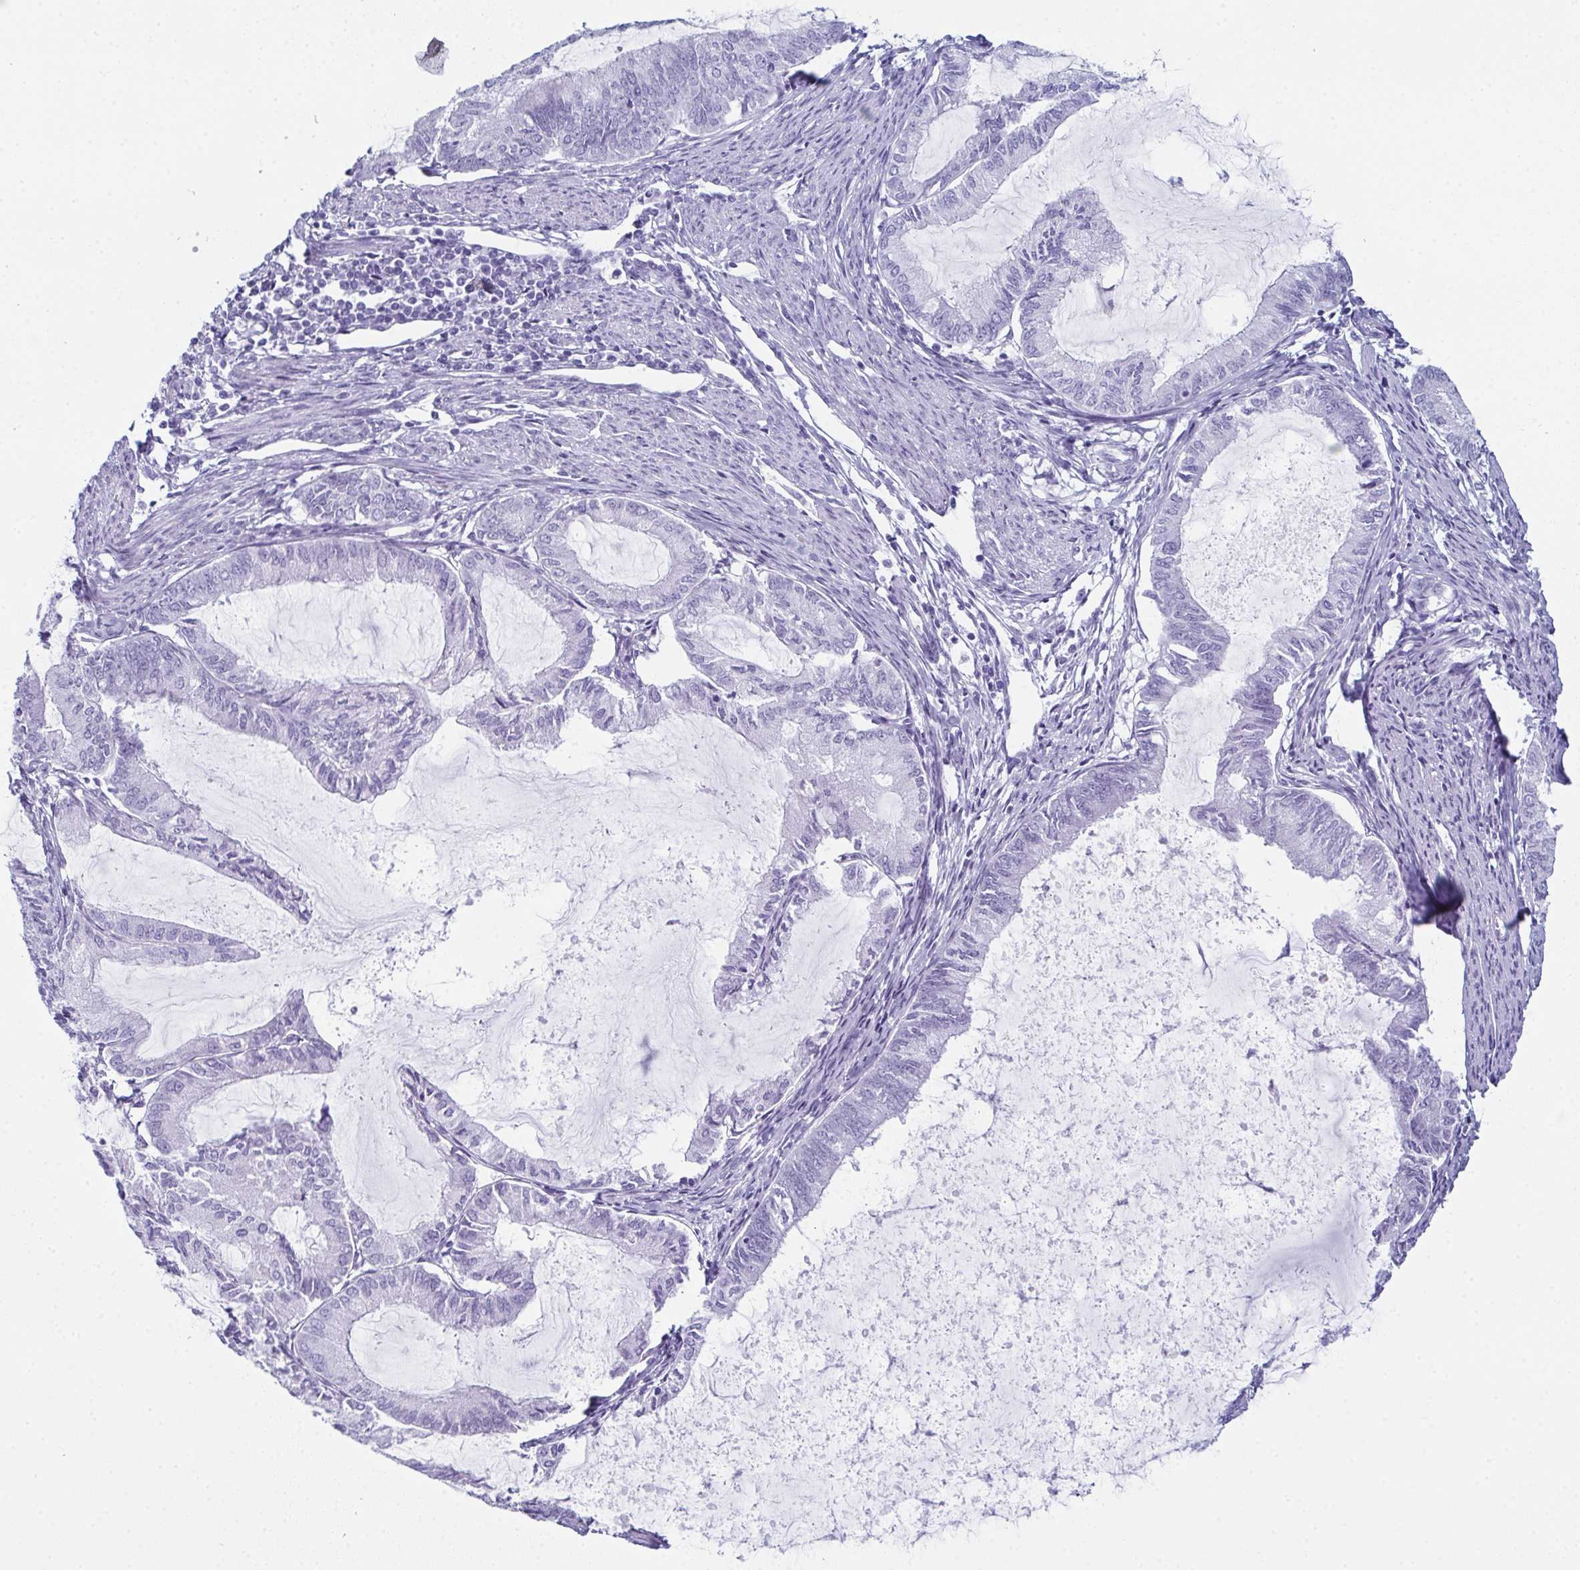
{"staining": {"intensity": "negative", "quantity": "none", "location": "none"}, "tissue": "endometrial cancer", "cell_type": "Tumor cells", "image_type": "cancer", "snomed": [{"axis": "morphology", "description": "Adenocarcinoma, NOS"}, {"axis": "topography", "description": "Endometrium"}], "caption": "This is a histopathology image of IHC staining of endometrial cancer (adenocarcinoma), which shows no expression in tumor cells.", "gene": "ENKUR", "patient": {"sex": "female", "age": 86}}